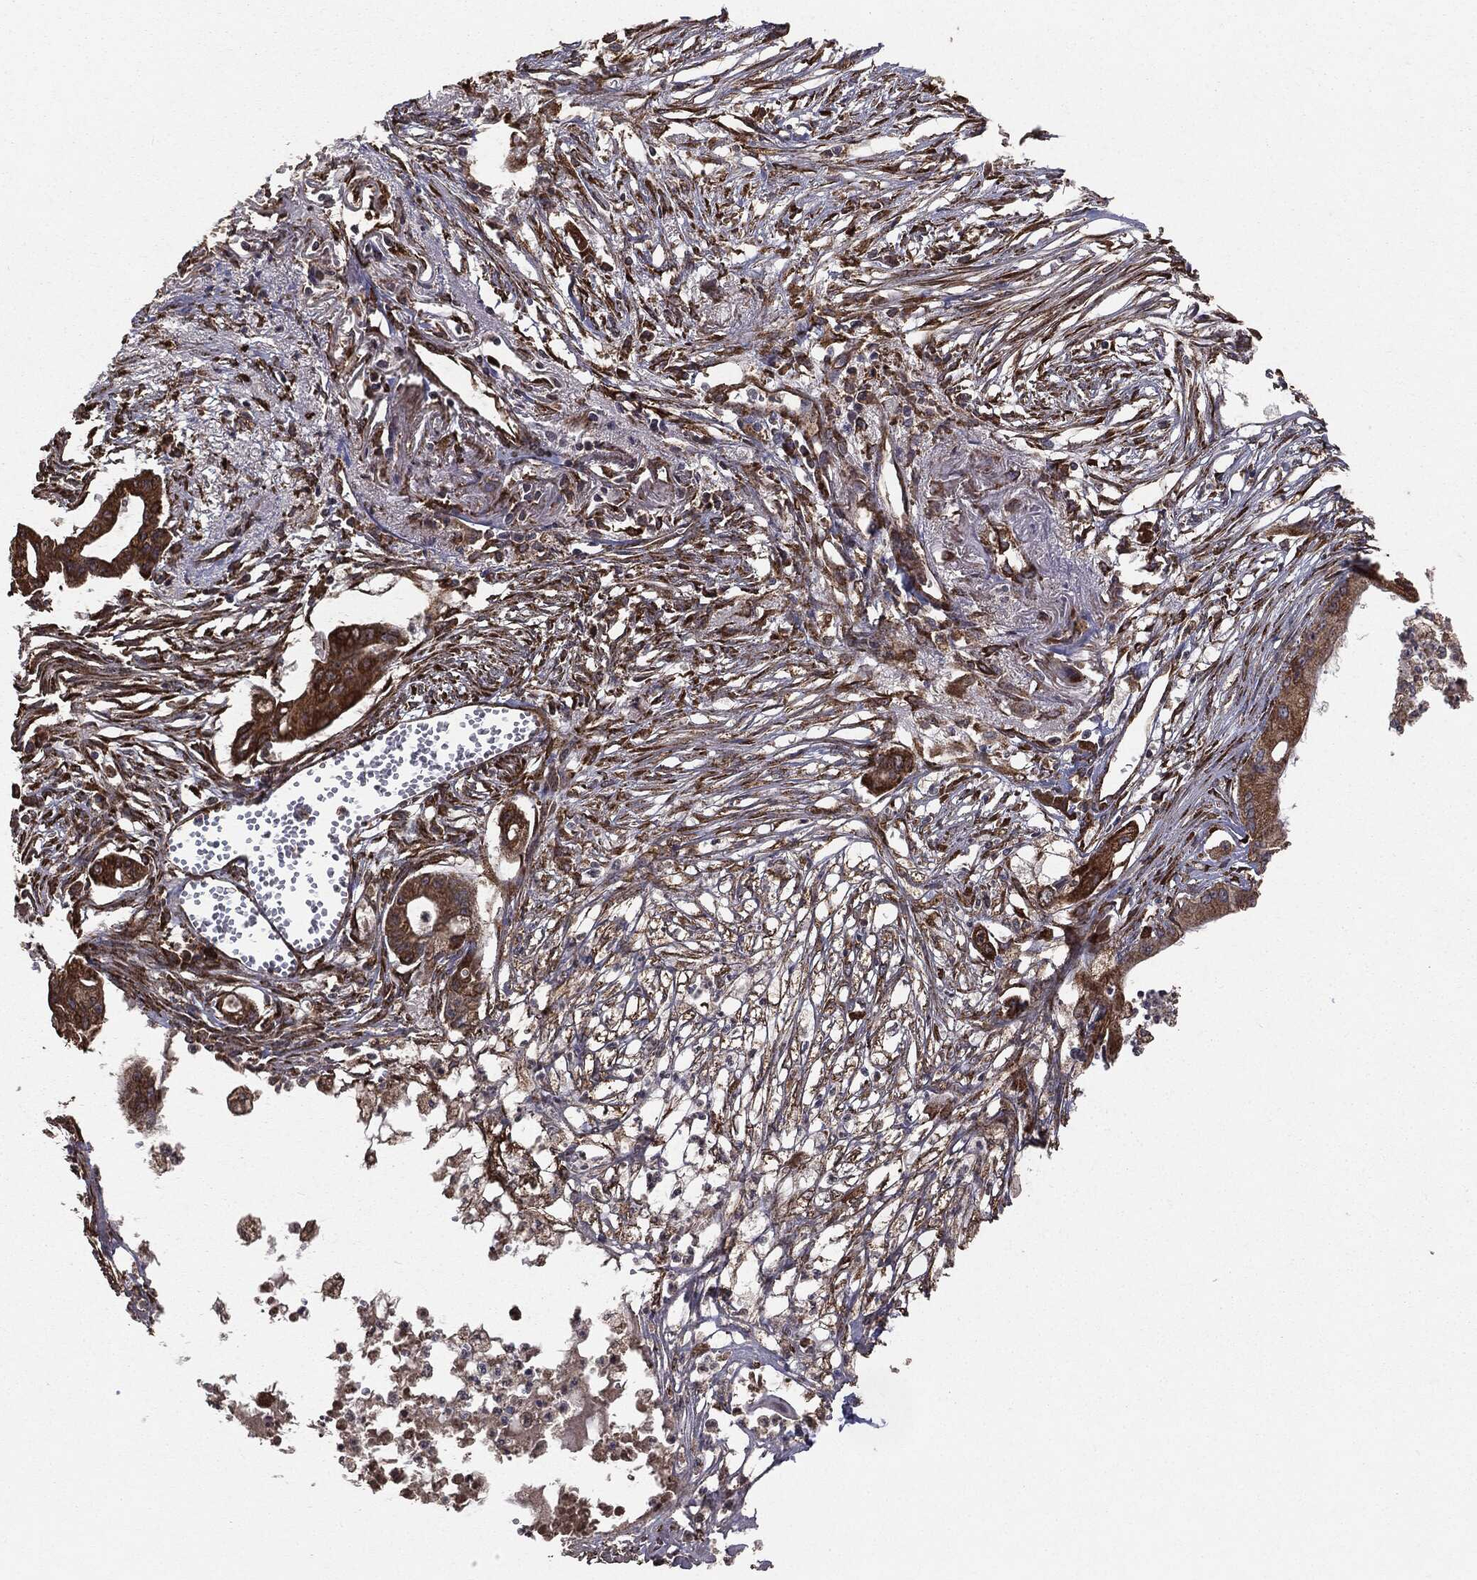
{"staining": {"intensity": "moderate", "quantity": ">75%", "location": "cytoplasmic/membranous"}, "tissue": "pancreatic cancer", "cell_type": "Tumor cells", "image_type": "cancer", "snomed": [{"axis": "morphology", "description": "Normal tissue, NOS"}, {"axis": "morphology", "description": "Adenocarcinoma, NOS"}, {"axis": "topography", "description": "Pancreas"}], "caption": "Immunohistochemistry histopathology image of human pancreatic adenocarcinoma stained for a protein (brown), which shows medium levels of moderate cytoplasmic/membranous expression in about >75% of tumor cells.", "gene": "MTOR", "patient": {"sex": "female", "age": 58}}